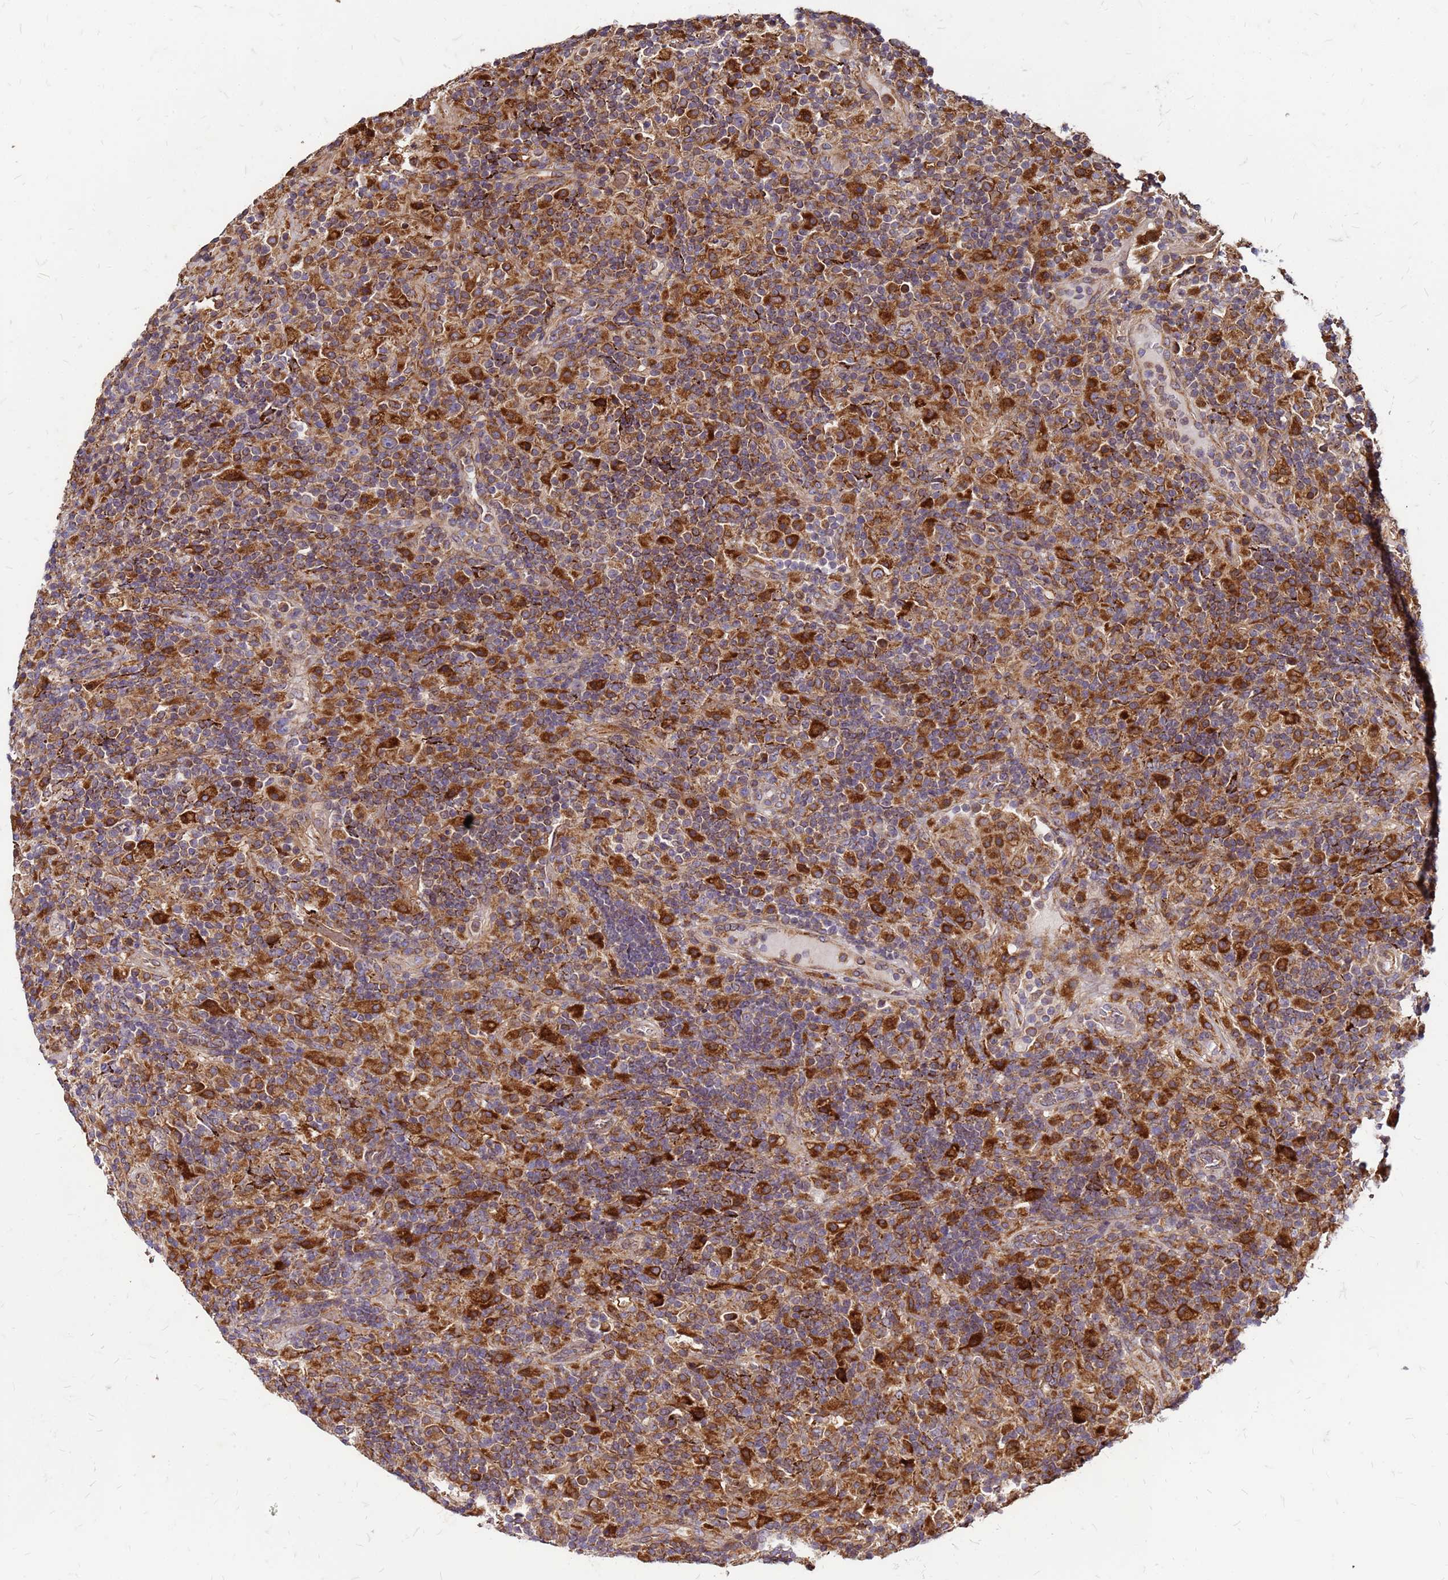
{"staining": {"intensity": "moderate", "quantity": ">75%", "location": "cytoplasmic/membranous"}, "tissue": "lymphoma", "cell_type": "Tumor cells", "image_type": "cancer", "snomed": [{"axis": "morphology", "description": "Hodgkin's disease, NOS"}, {"axis": "topography", "description": "Lymph node"}], "caption": "The image shows a brown stain indicating the presence of a protein in the cytoplasmic/membranous of tumor cells in lymphoma.", "gene": "CYBC1", "patient": {"sex": "male", "age": 70}}